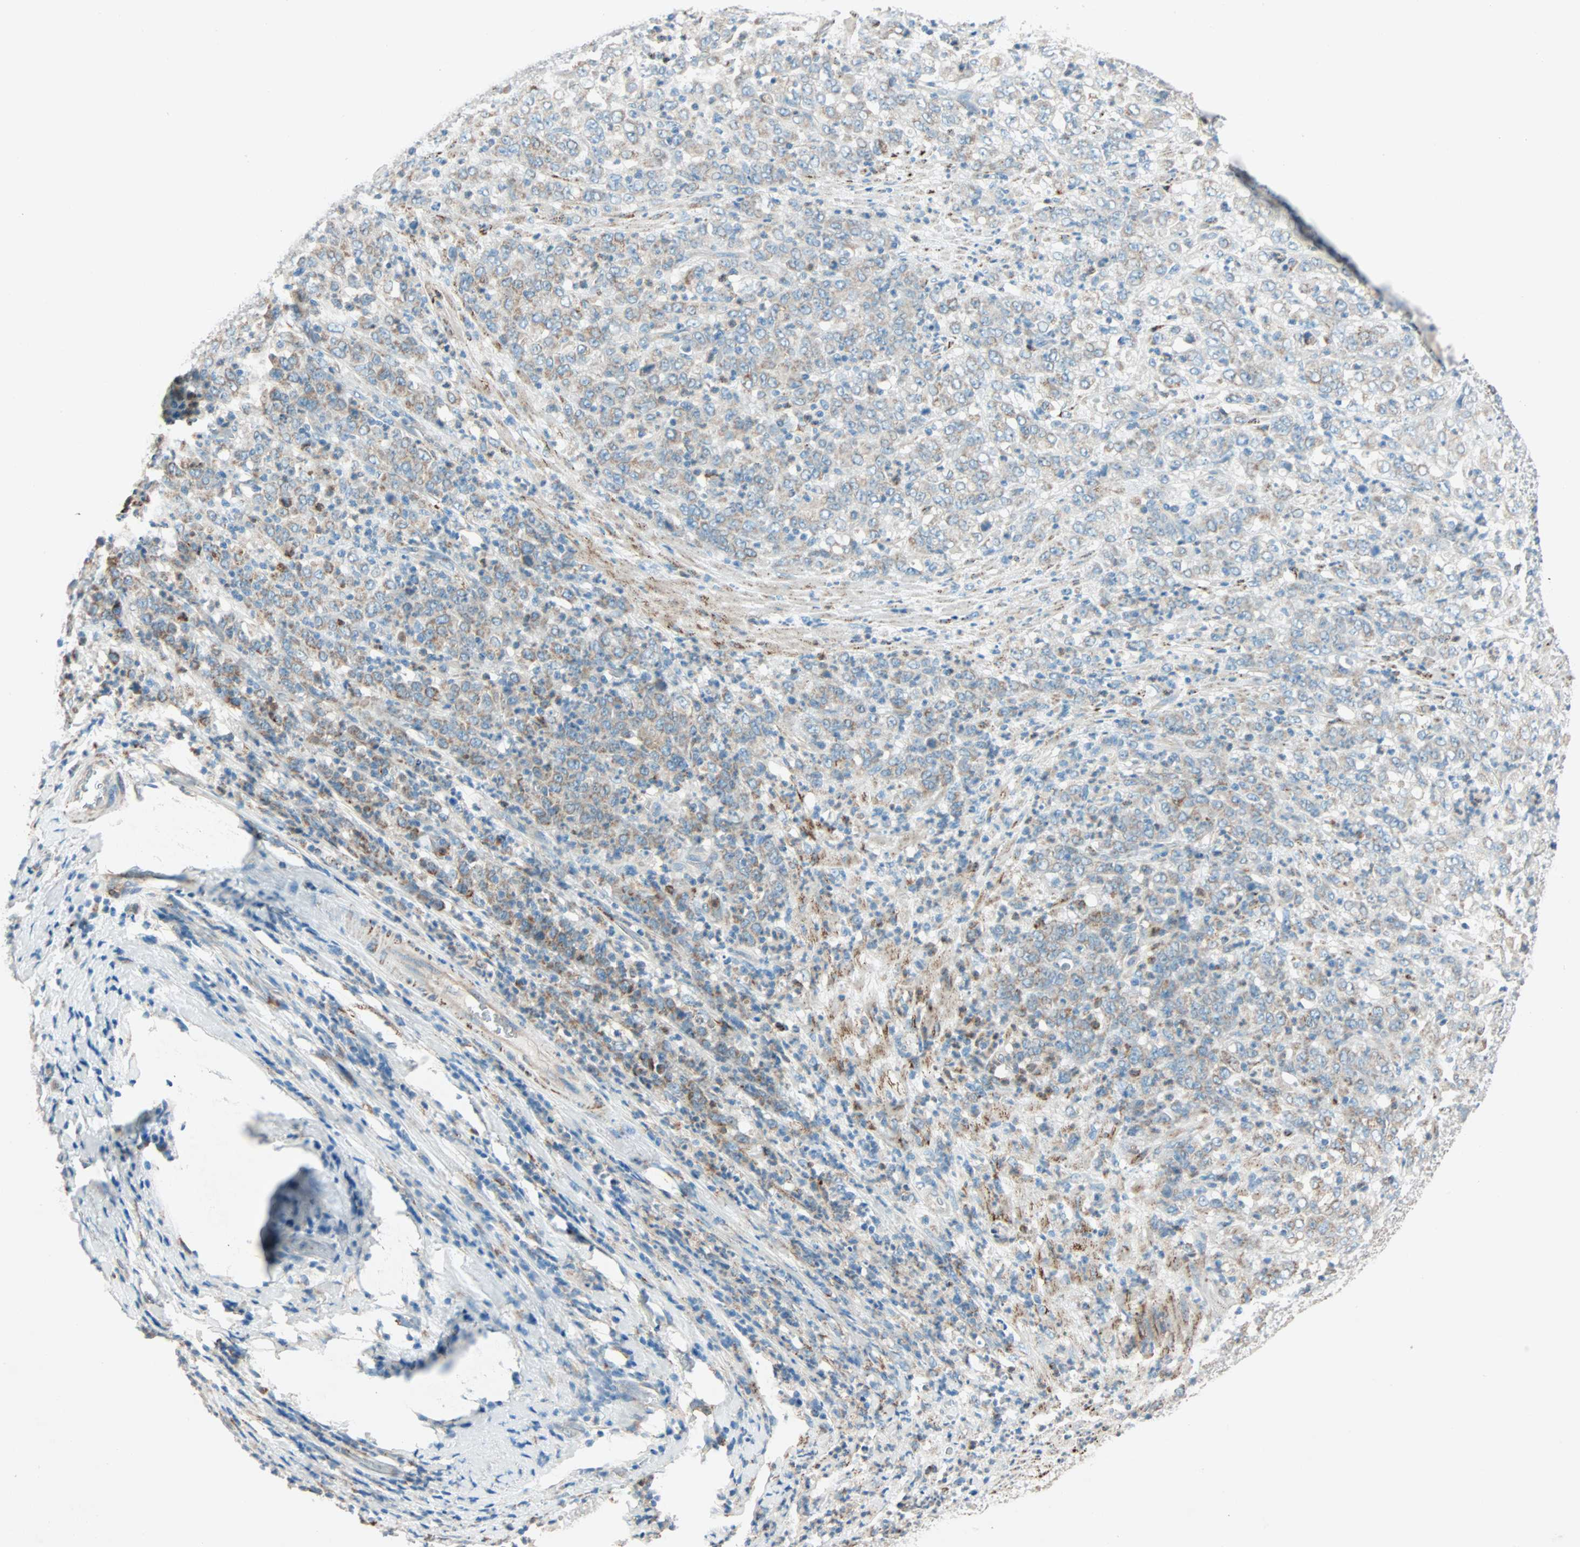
{"staining": {"intensity": "weak", "quantity": ">75%", "location": "cytoplasmic/membranous"}, "tissue": "stomach cancer", "cell_type": "Tumor cells", "image_type": "cancer", "snomed": [{"axis": "morphology", "description": "Adenocarcinoma, NOS"}, {"axis": "topography", "description": "Stomach, lower"}], "caption": "Adenocarcinoma (stomach) stained with immunohistochemistry displays weak cytoplasmic/membranous expression in about >75% of tumor cells. The protein of interest is shown in brown color, while the nuclei are stained blue.", "gene": "LY6G6F", "patient": {"sex": "female", "age": 71}}